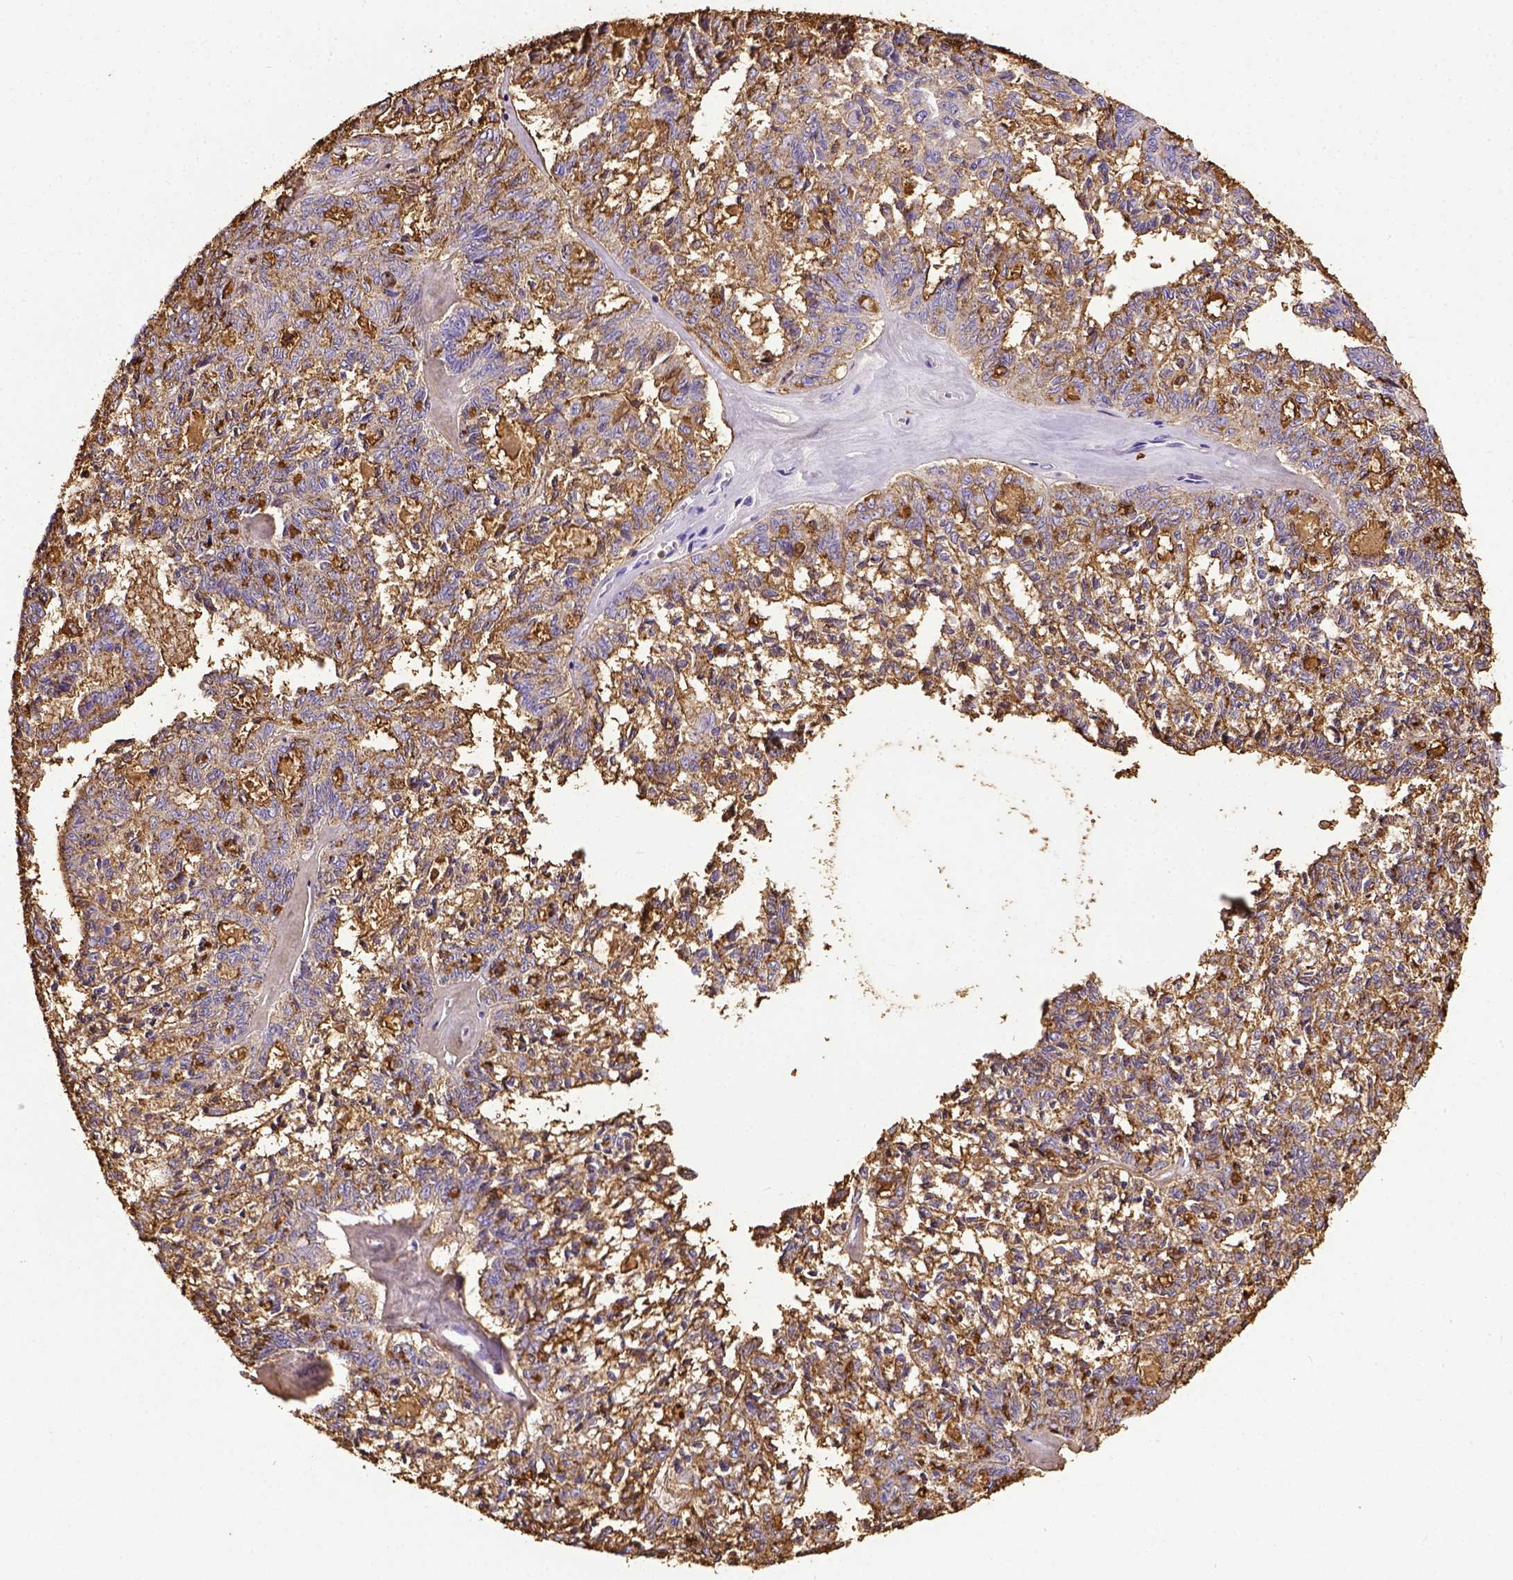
{"staining": {"intensity": "moderate", "quantity": "<25%", "location": "cytoplasmic/membranous"}, "tissue": "ovarian cancer", "cell_type": "Tumor cells", "image_type": "cancer", "snomed": [{"axis": "morphology", "description": "Cystadenocarcinoma, serous, NOS"}, {"axis": "topography", "description": "Ovary"}], "caption": "High-magnification brightfield microscopy of ovarian cancer stained with DAB (brown) and counterstained with hematoxylin (blue). tumor cells exhibit moderate cytoplasmic/membranous expression is identified in approximately<25% of cells.", "gene": "B3GAT1", "patient": {"sex": "female", "age": 71}}